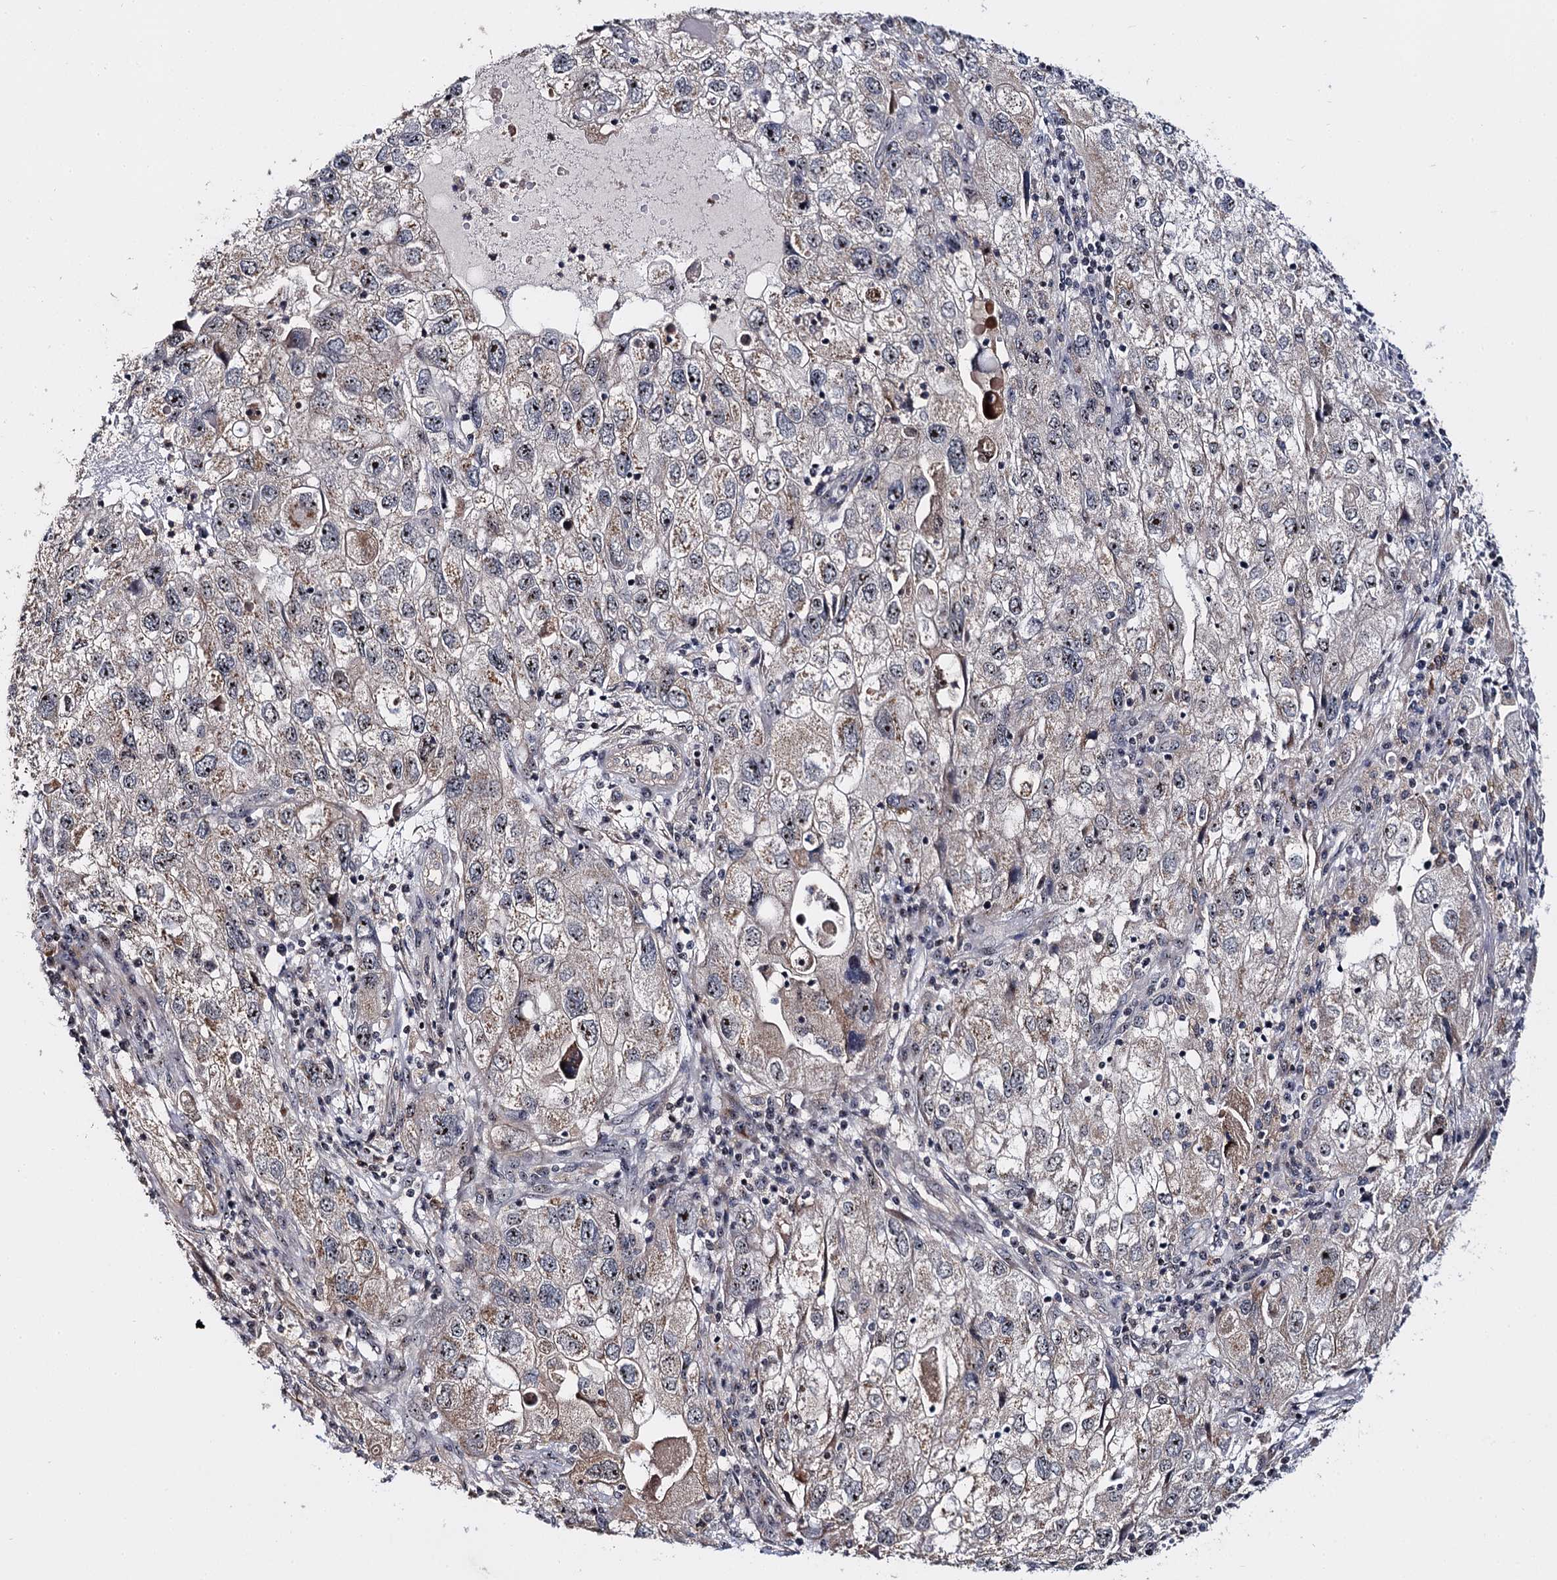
{"staining": {"intensity": "weak", "quantity": "25%-75%", "location": "cytoplasmic/membranous,nuclear"}, "tissue": "endometrial cancer", "cell_type": "Tumor cells", "image_type": "cancer", "snomed": [{"axis": "morphology", "description": "Adenocarcinoma, NOS"}, {"axis": "topography", "description": "Endometrium"}], "caption": "This micrograph shows immunohistochemistry staining of human endometrial adenocarcinoma, with low weak cytoplasmic/membranous and nuclear staining in about 25%-75% of tumor cells.", "gene": "SUPT20H", "patient": {"sex": "female", "age": 49}}